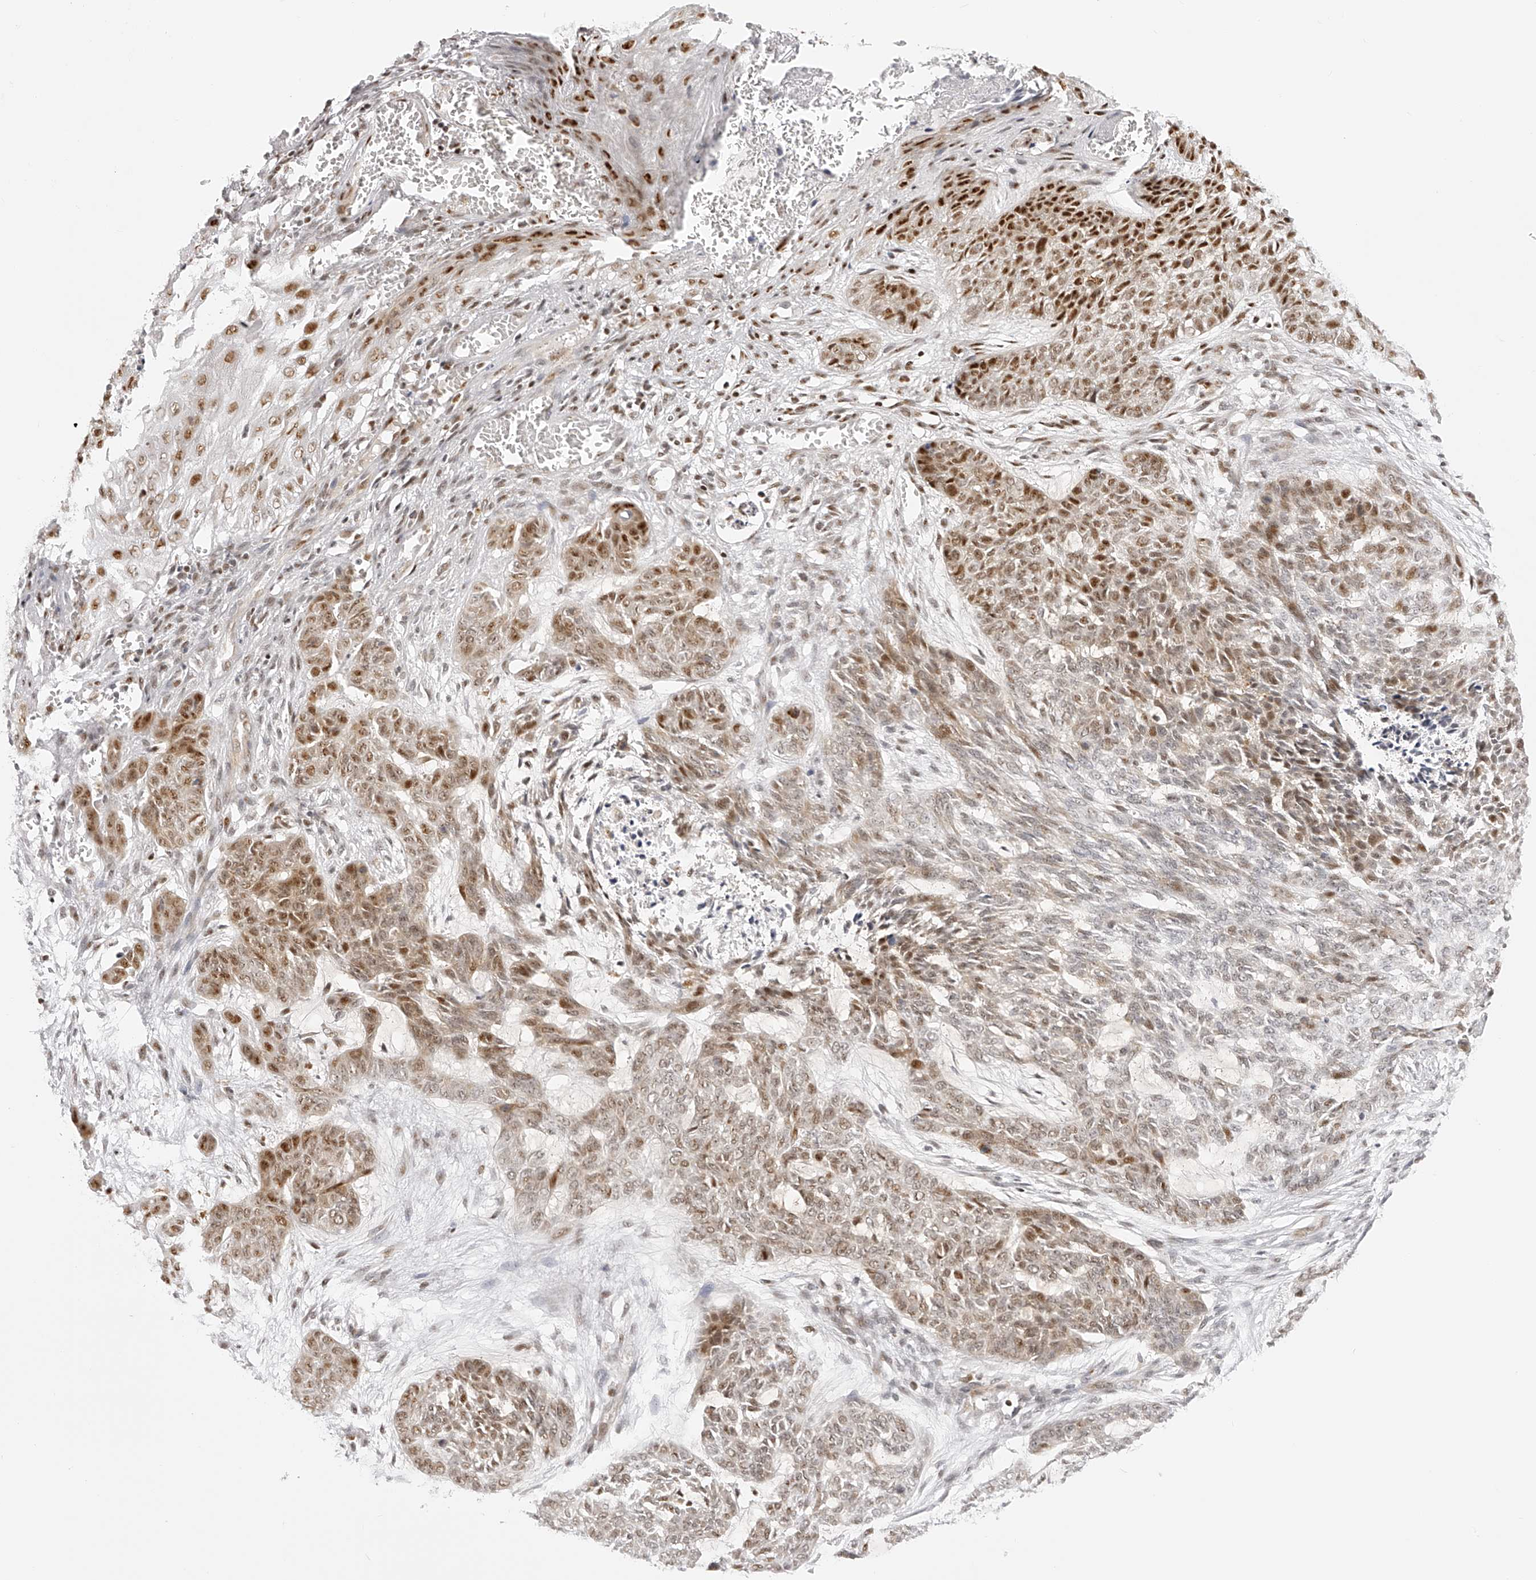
{"staining": {"intensity": "strong", "quantity": ">75%", "location": "nuclear"}, "tissue": "skin cancer", "cell_type": "Tumor cells", "image_type": "cancer", "snomed": [{"axis": "morphology", "description": "Basal cell carcinoma"}, {"axis": "topography", "description": "Skin"}], "caption": "Skin cancer (basal cell carcinoma) stained with a protein marker reveals strong staining in tumor cells.", "gene": "PLEKHG1", "patient": {"sex": "female", "age": 64}}